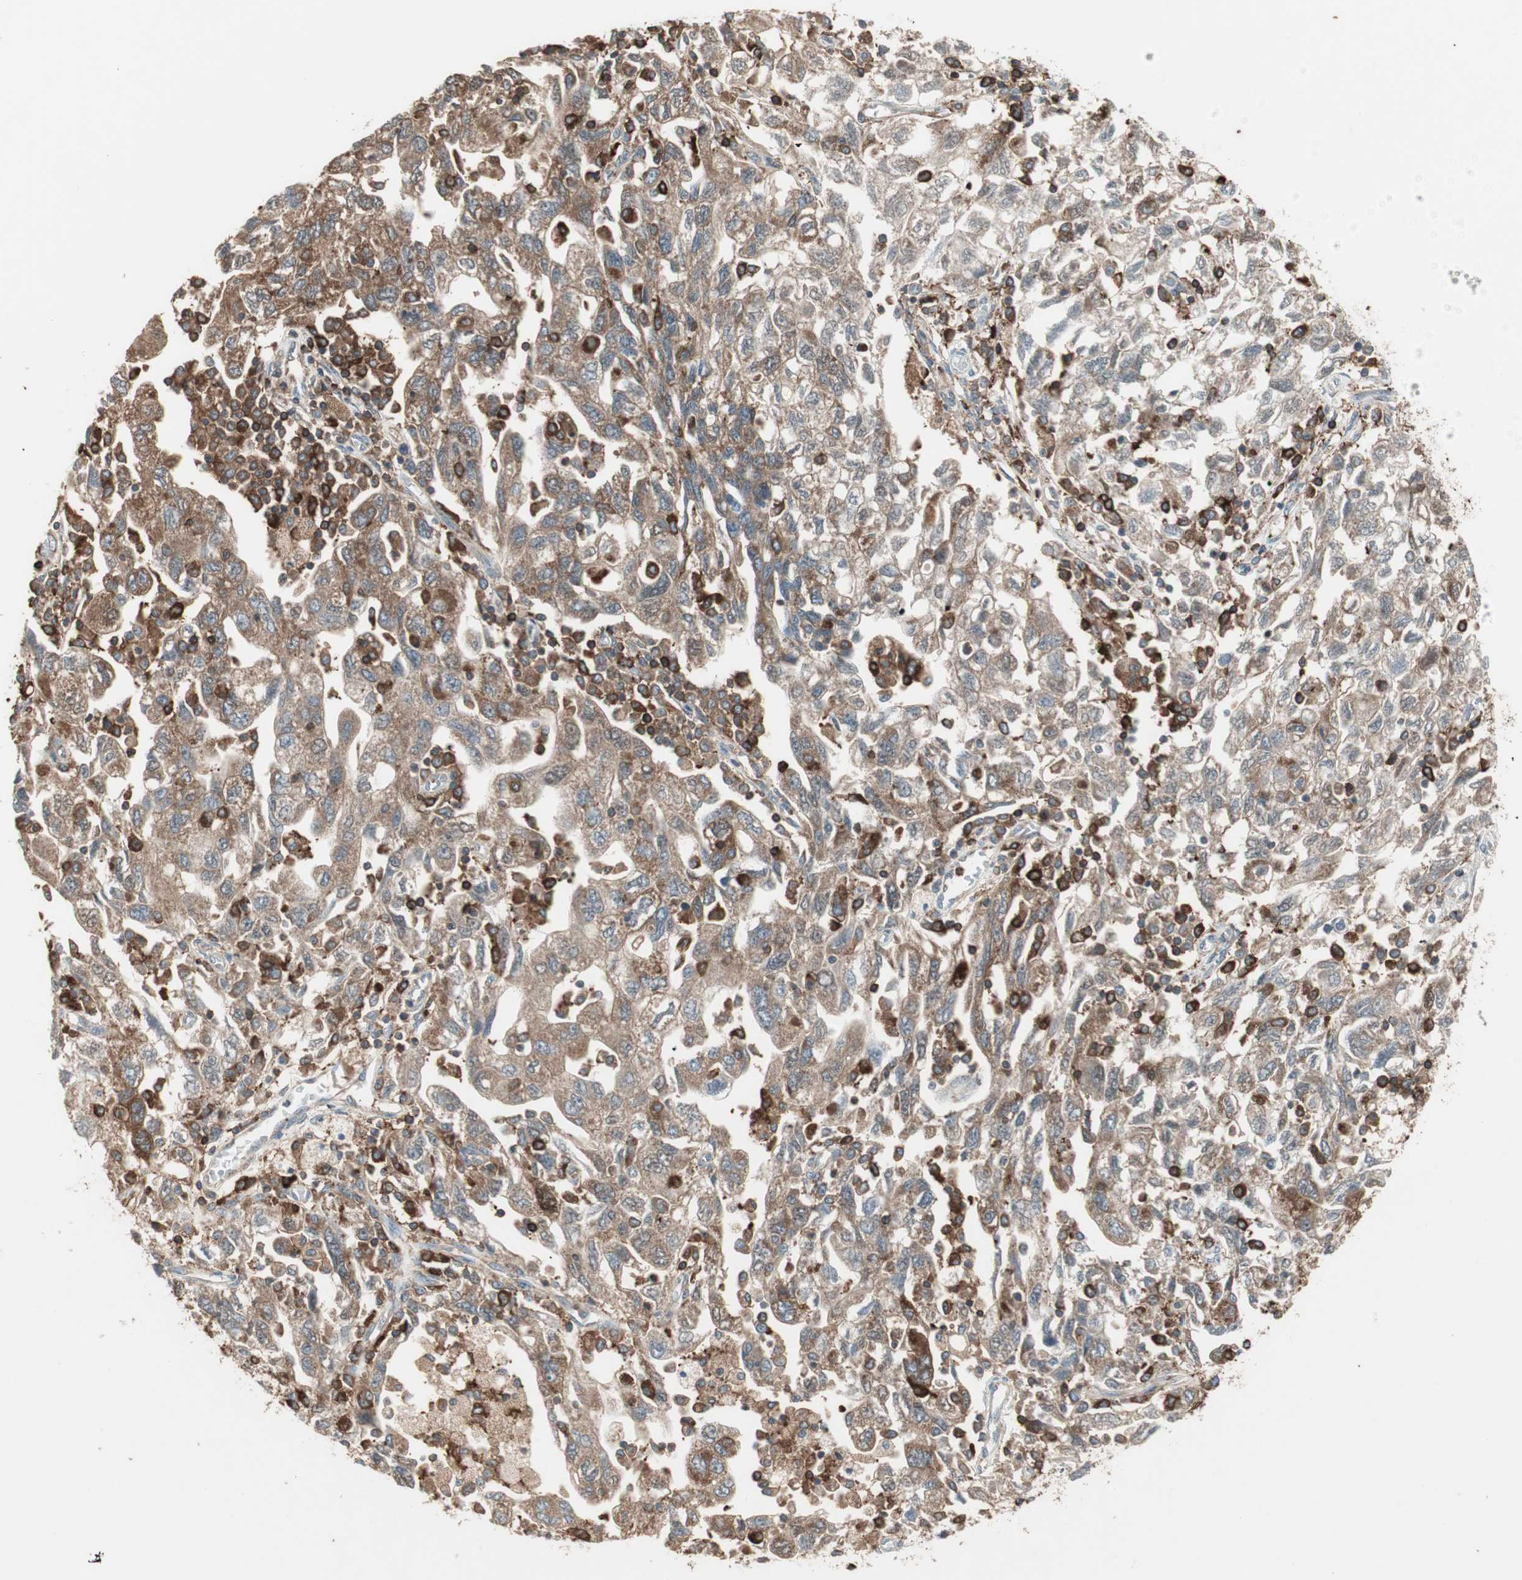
{"staining": {"intensity": "moderate", "quantity": ">75%", "location": "cytoplasmic/membranous"}, "tissue": "ovarian cancer", "cell_type": "Tumor cells", "image_type": "cancer", "snomed": [{"axis": "morphology", "description": "Carcinoma, NOS"}, {"axis": "morphology", "description": "Cystadenocarcinoma, serous, NOS"}, {"axis": "topography", "description": "Ovary"}], "caption": "Ovarian cancer stained with a brown dye demonstrates moderate cytoplasmic/membranous positive staining in about >75% of tumor cells.", "gene": "MMP3", "patient": {"sex": "female", "age": 69}}